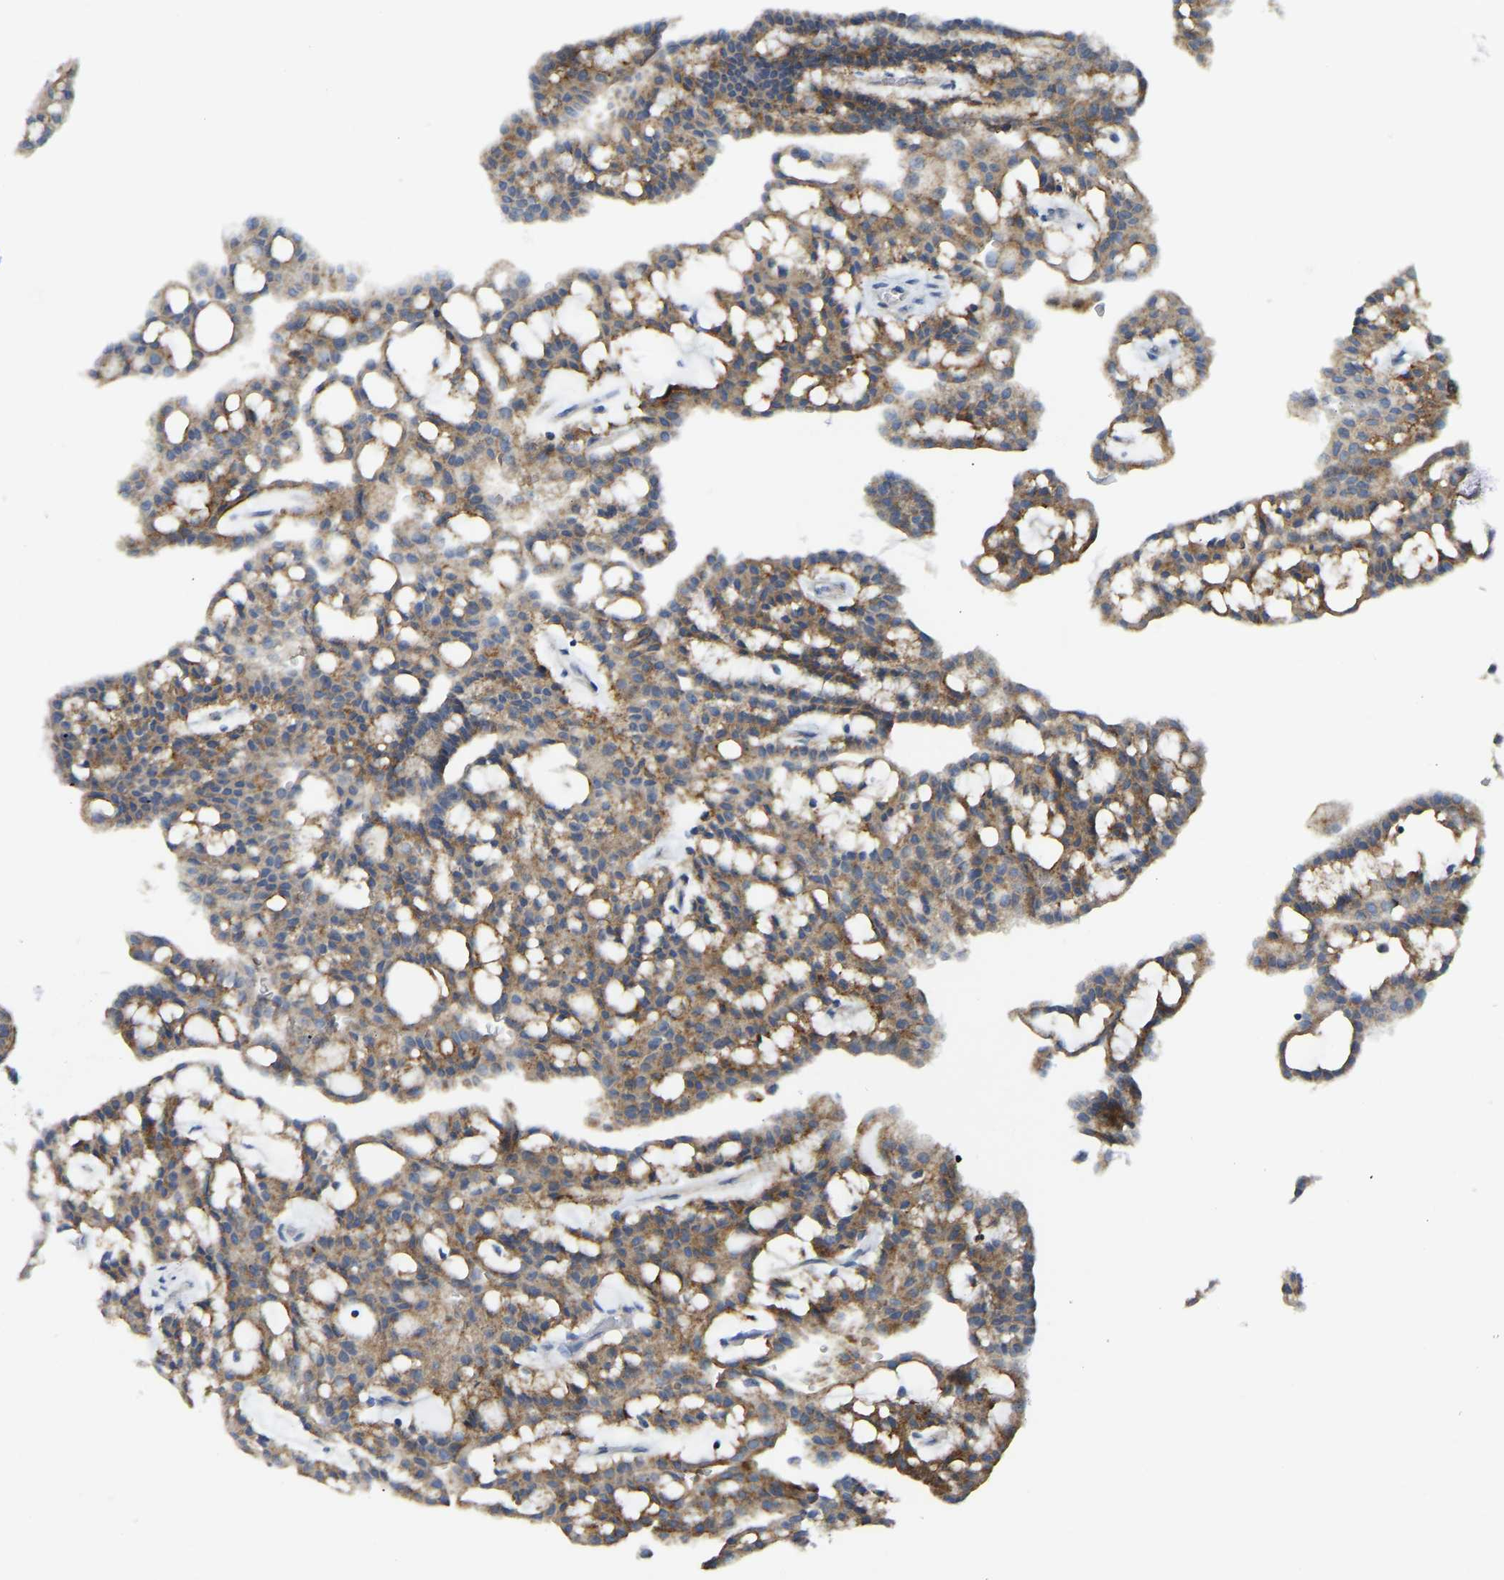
{"staining": {"intensity": "moderate", "quantity": ">75%", "location": "cytoplasmic/membranous"}, "tissue": "renal cancer", "cell_type": "Tumor cells", "image_type": "cancer", "snomed": [{"axis": "morphology", "description": "Adenocarcinoma, NOS"}, {"axis": "topography", "description": "Kidney"}], "caption": "Renal cancer stained with DAB (3,3'-diaminobenzidine) immunohistochemistry displays medium levels of moderate cytoplasmic/membranous staining in approximately >75% of tumor cells.", "gene": "ATP6V1E1", "patient": {"sex": "male", "age": 63}}